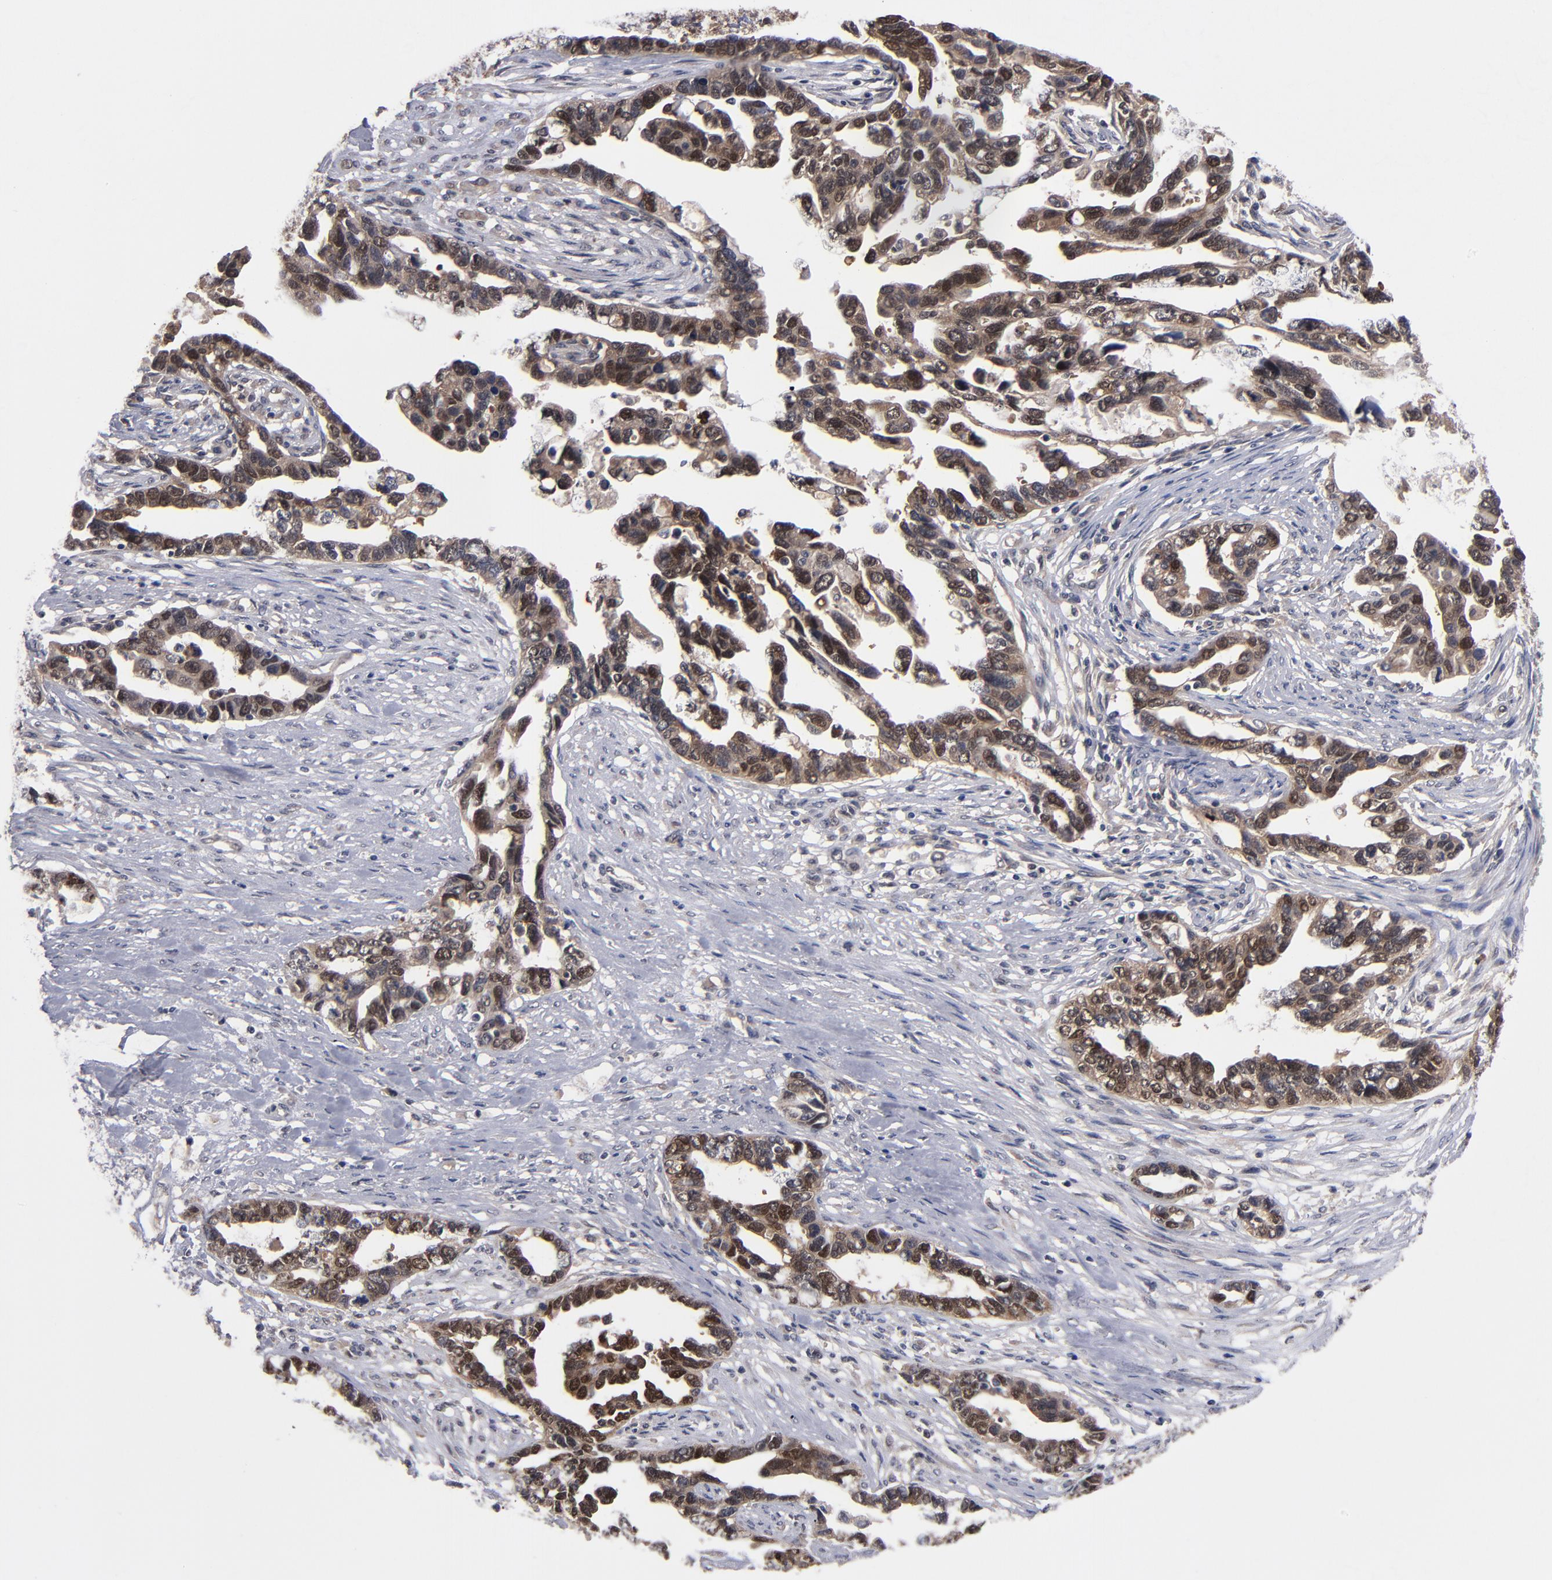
{"staining": {"intensity": "strong", "quantity": ">75%", "location": "cytoplasmic/membranous,nuclear"}, "tissue": "ovarian cancer", "cell_type": "Tumor cells", "image_type": "cancer", "snomed": [{"axis": "morphology", "description": "Cystadenocarcinoma, serous, NOS"}, {"axis": "topography", "description": "Ovary"}], "caption": "Tumor cells reveal high levels of strong cytoplasmic/membranous and nuclear staining in about >75% of cells in human ovarian cancer (serous cystadenocarcinoma).", "gene": "ALG13", "patient": {"sex": "female", "age": 54}}